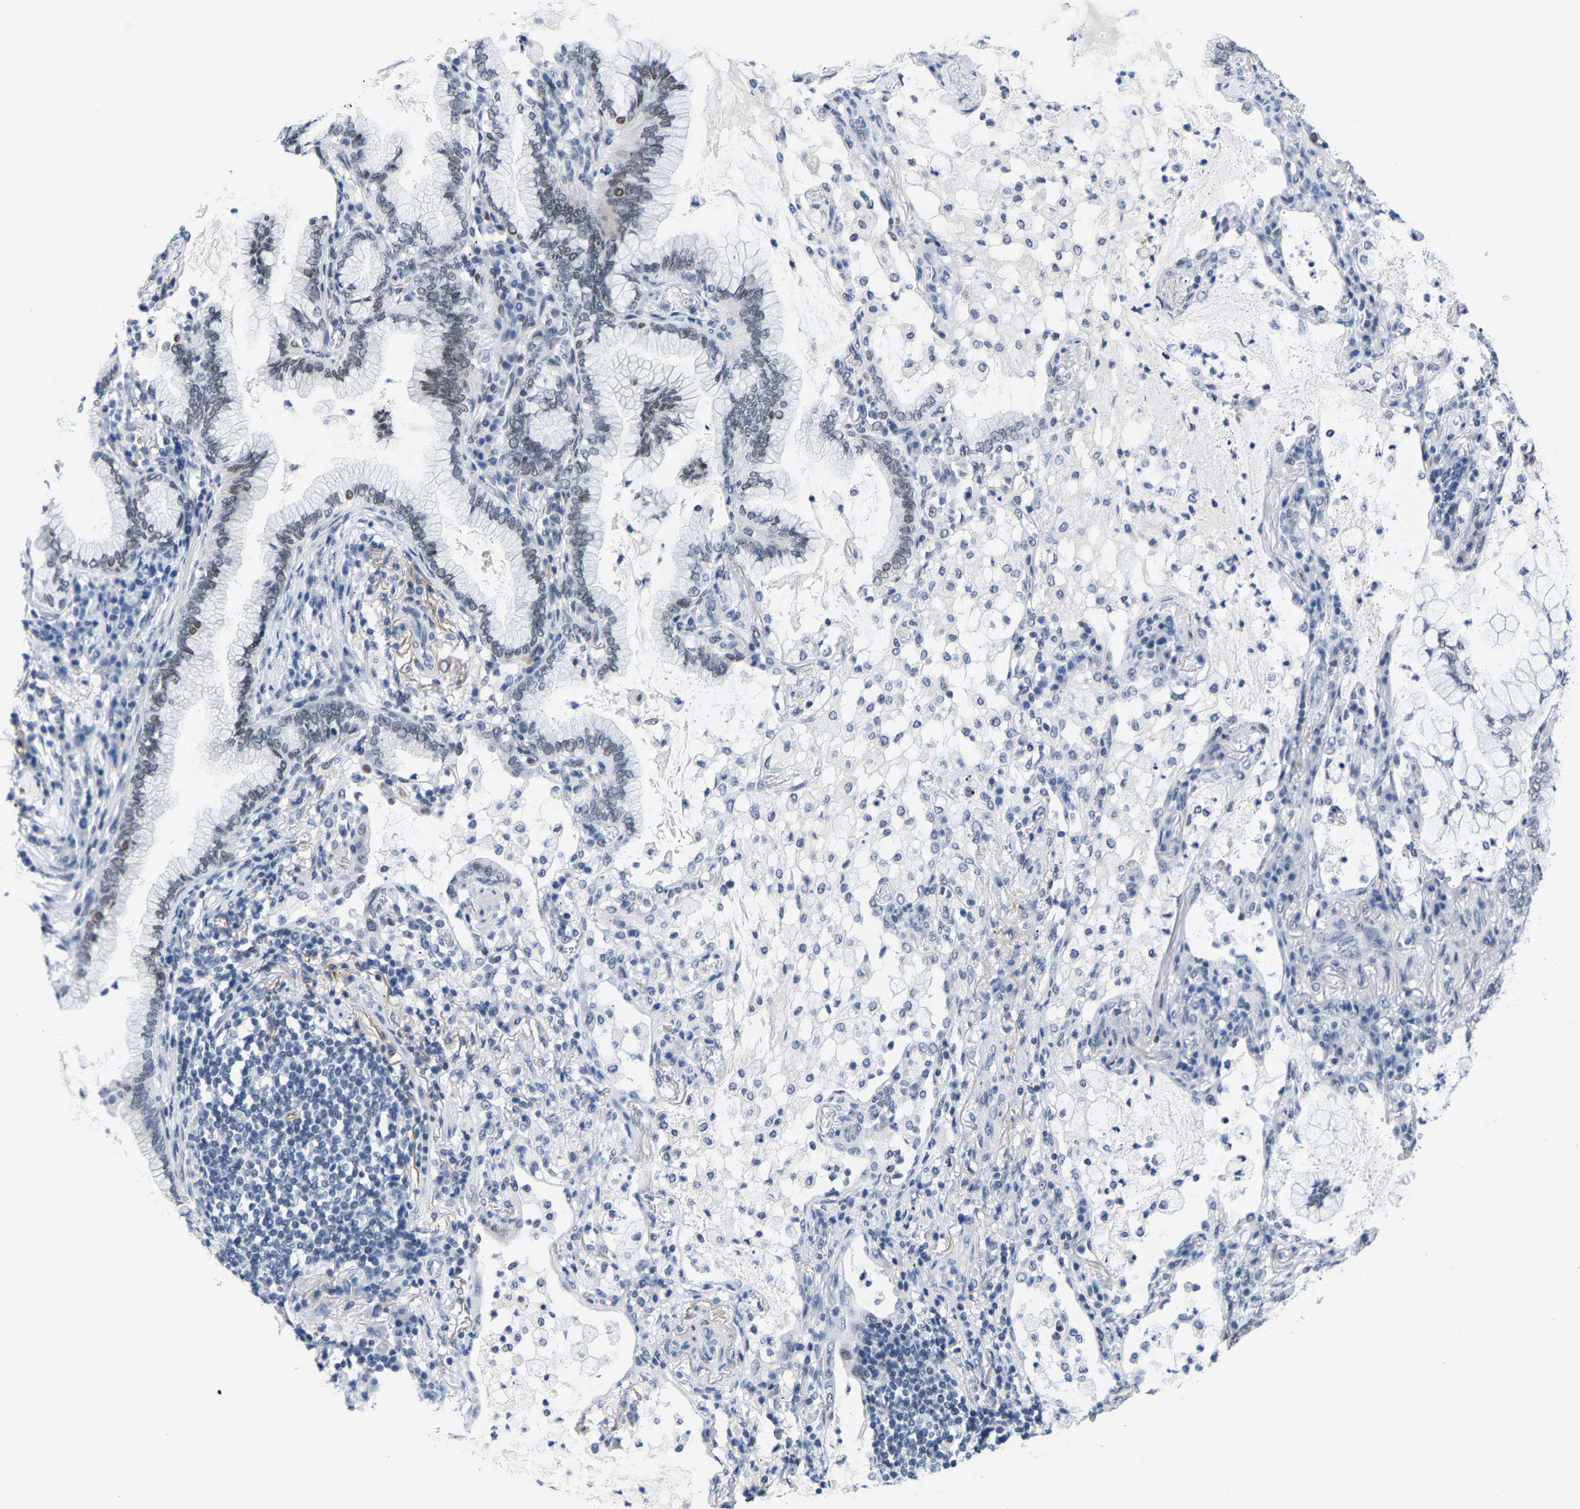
{"staining": {"intensity": "weak", "quantity": "<25%", "location": "nuclear"}, "tissue": "lung cancer", "cell_type": "Tumor cells", "image_type": "cancer", "snomed": [{"axis": "morphology", "description": "Adenocarcinoma, NOS"}, {"axis": "topography", "description": "Lung"}], "caption": "Human adenocarcinoma (lung) stained for a protein using immunohistochemistry displays no positivity in tumor cells.", "gene": "SETD1B", "patient": {"sex": "female", "age": 70}}